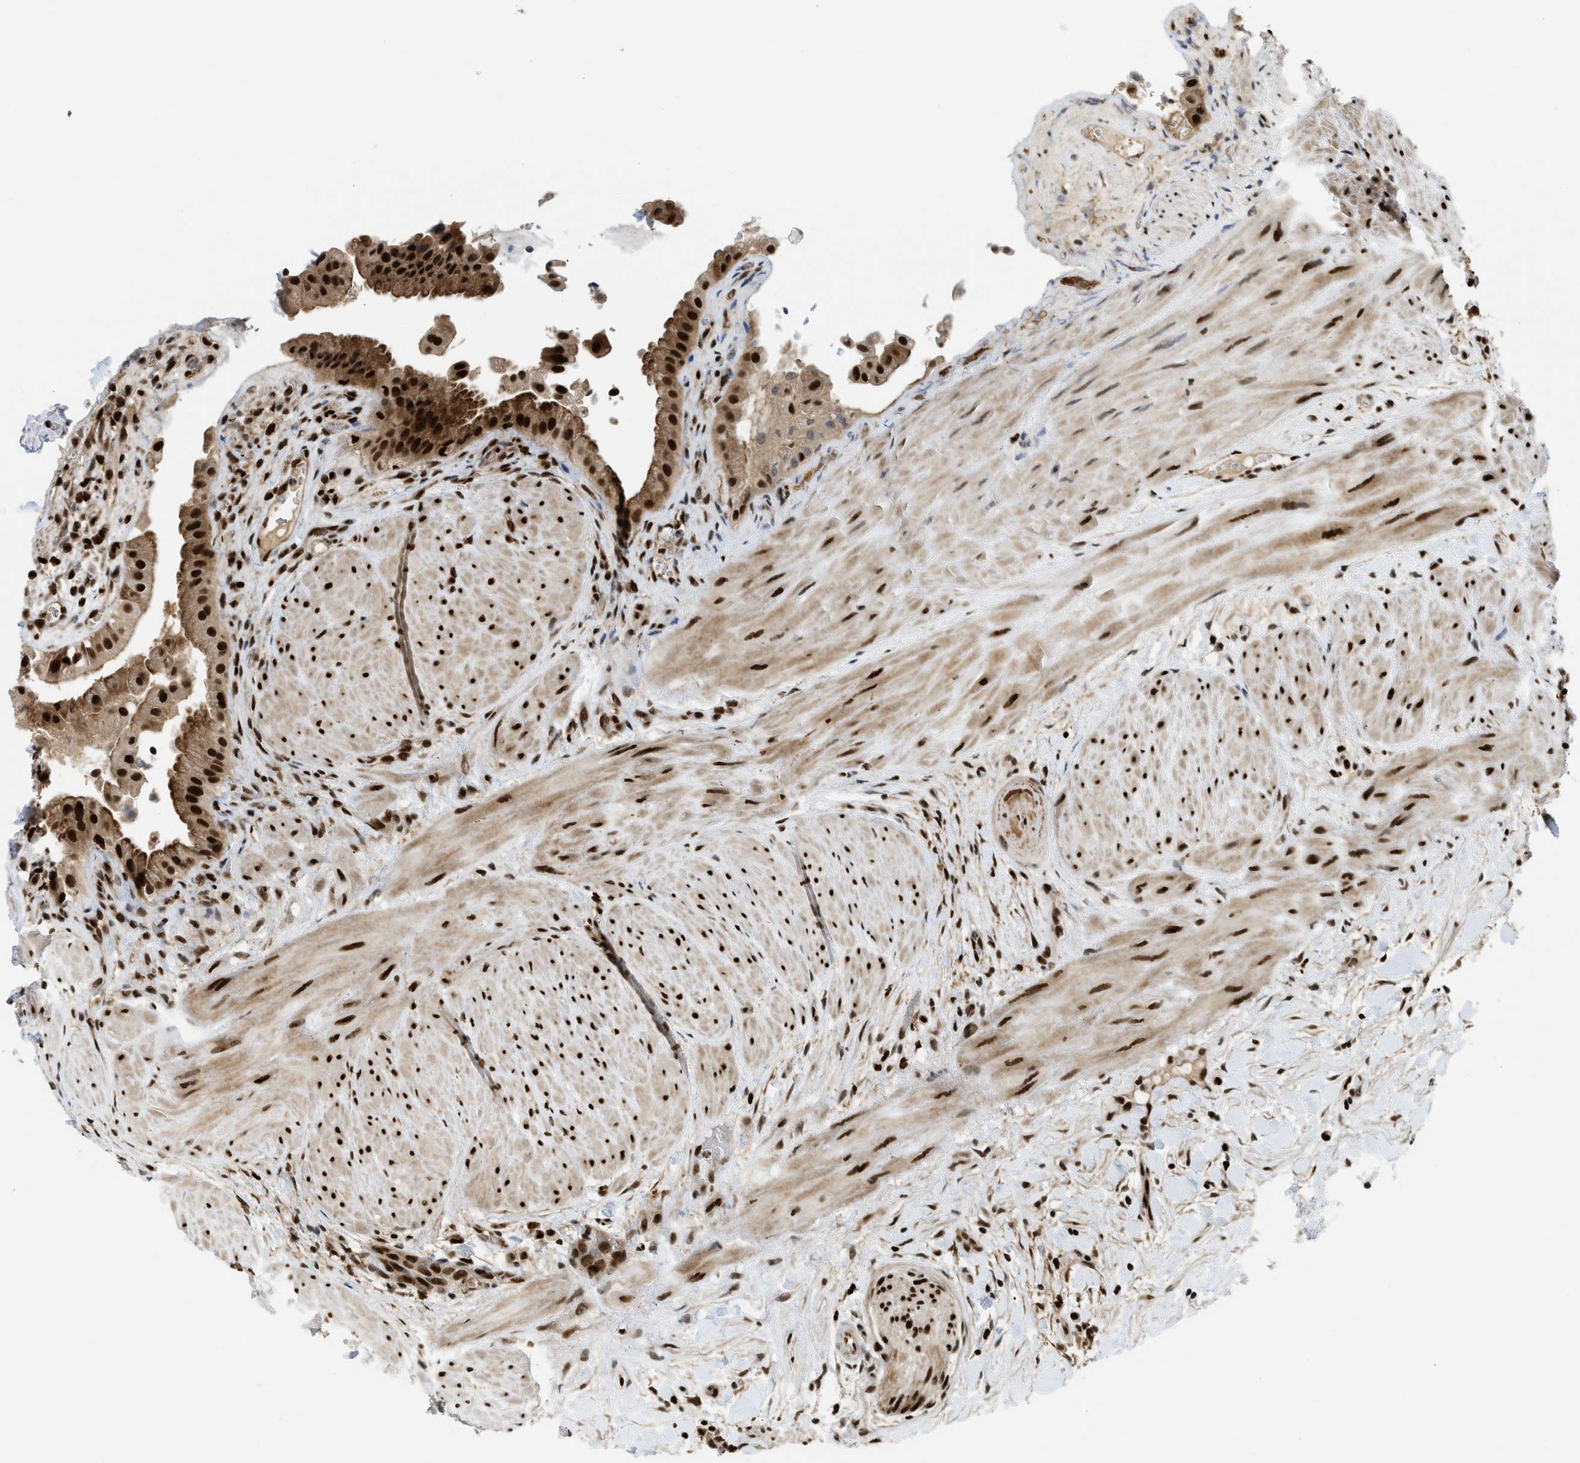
{"staining": {"intensity": "strong", "quantity": ">75%", "location": "nuclear"}, "tissue": "gallbladder", "cell_type": "Glandular cells", "image_type": "normal", "snomed": [{"axis": "morphology", "description": "Normal tissue, NOS"}, {"axis": "topography", "description": "Gallbladder"}], "caption": "Immunohistochemical staining of benign gallbladder reveals >75% levels of strong nuclear protein staining in approximately >75% of glandular cells. The staining is performed using DAB (3,3'-diaminobenzidine) brown chromogen to label protein expression. The nuclei are counter-stained blue using hematoxylin.", "gene": "RFX5", "patient": {"sex": "male", "age": 49}}